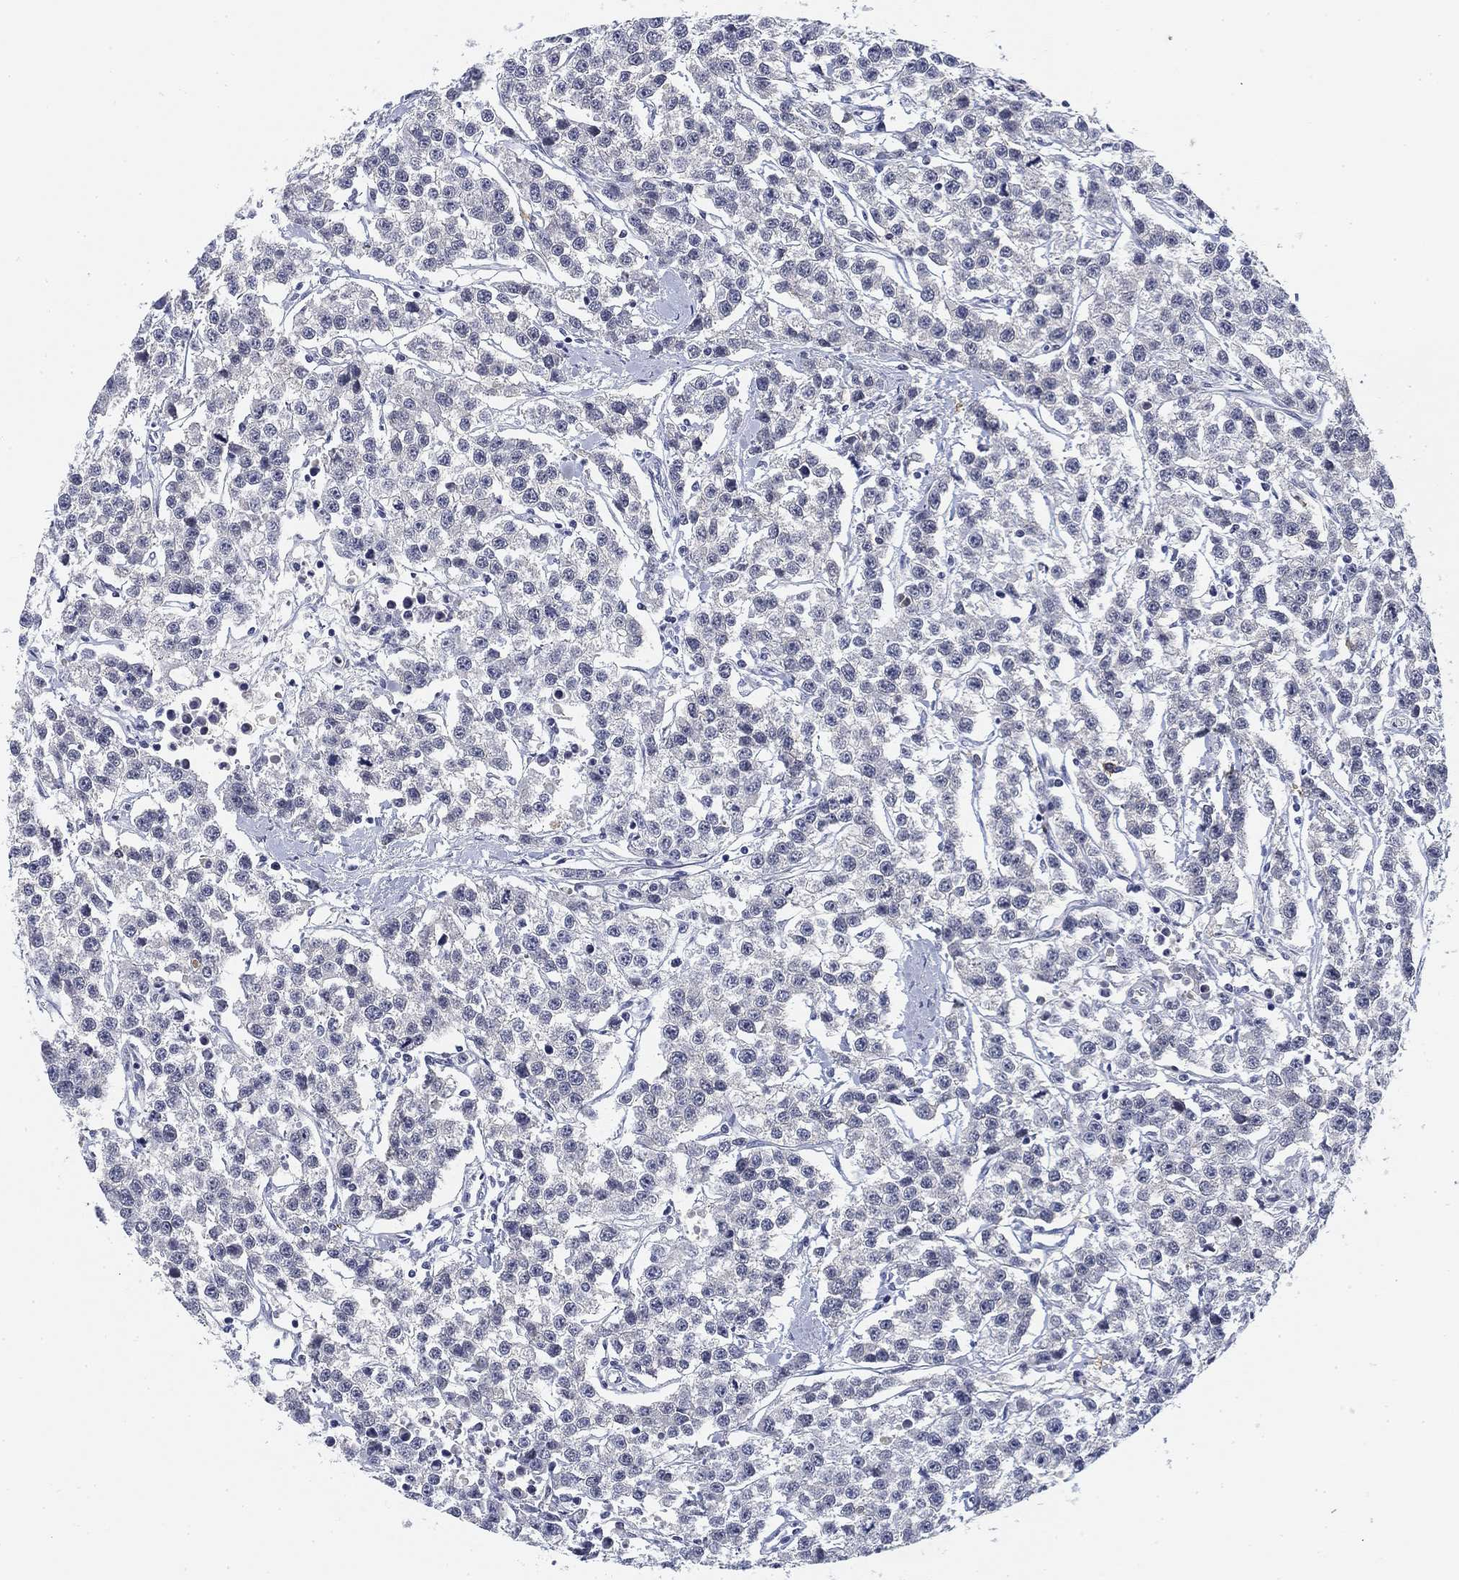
{"staining": {"intensity": "negative", "quantity": "none", "location": "none"}, "tissue": "testis cancer", "cell_type": "Tumor cells", "image_type": "cancer", "snomed": [{"axis": "morphology", "description": "Seminoma, NOS"}, {"axis": "topography", "description": "Testis"}], "caption": "This is an IHC histopathology image of human testis cancer (seminoma). There is no positivity in tumor cells.", "gene": "SLC2A5", "patient": {"sex": "male", "age": 59}}